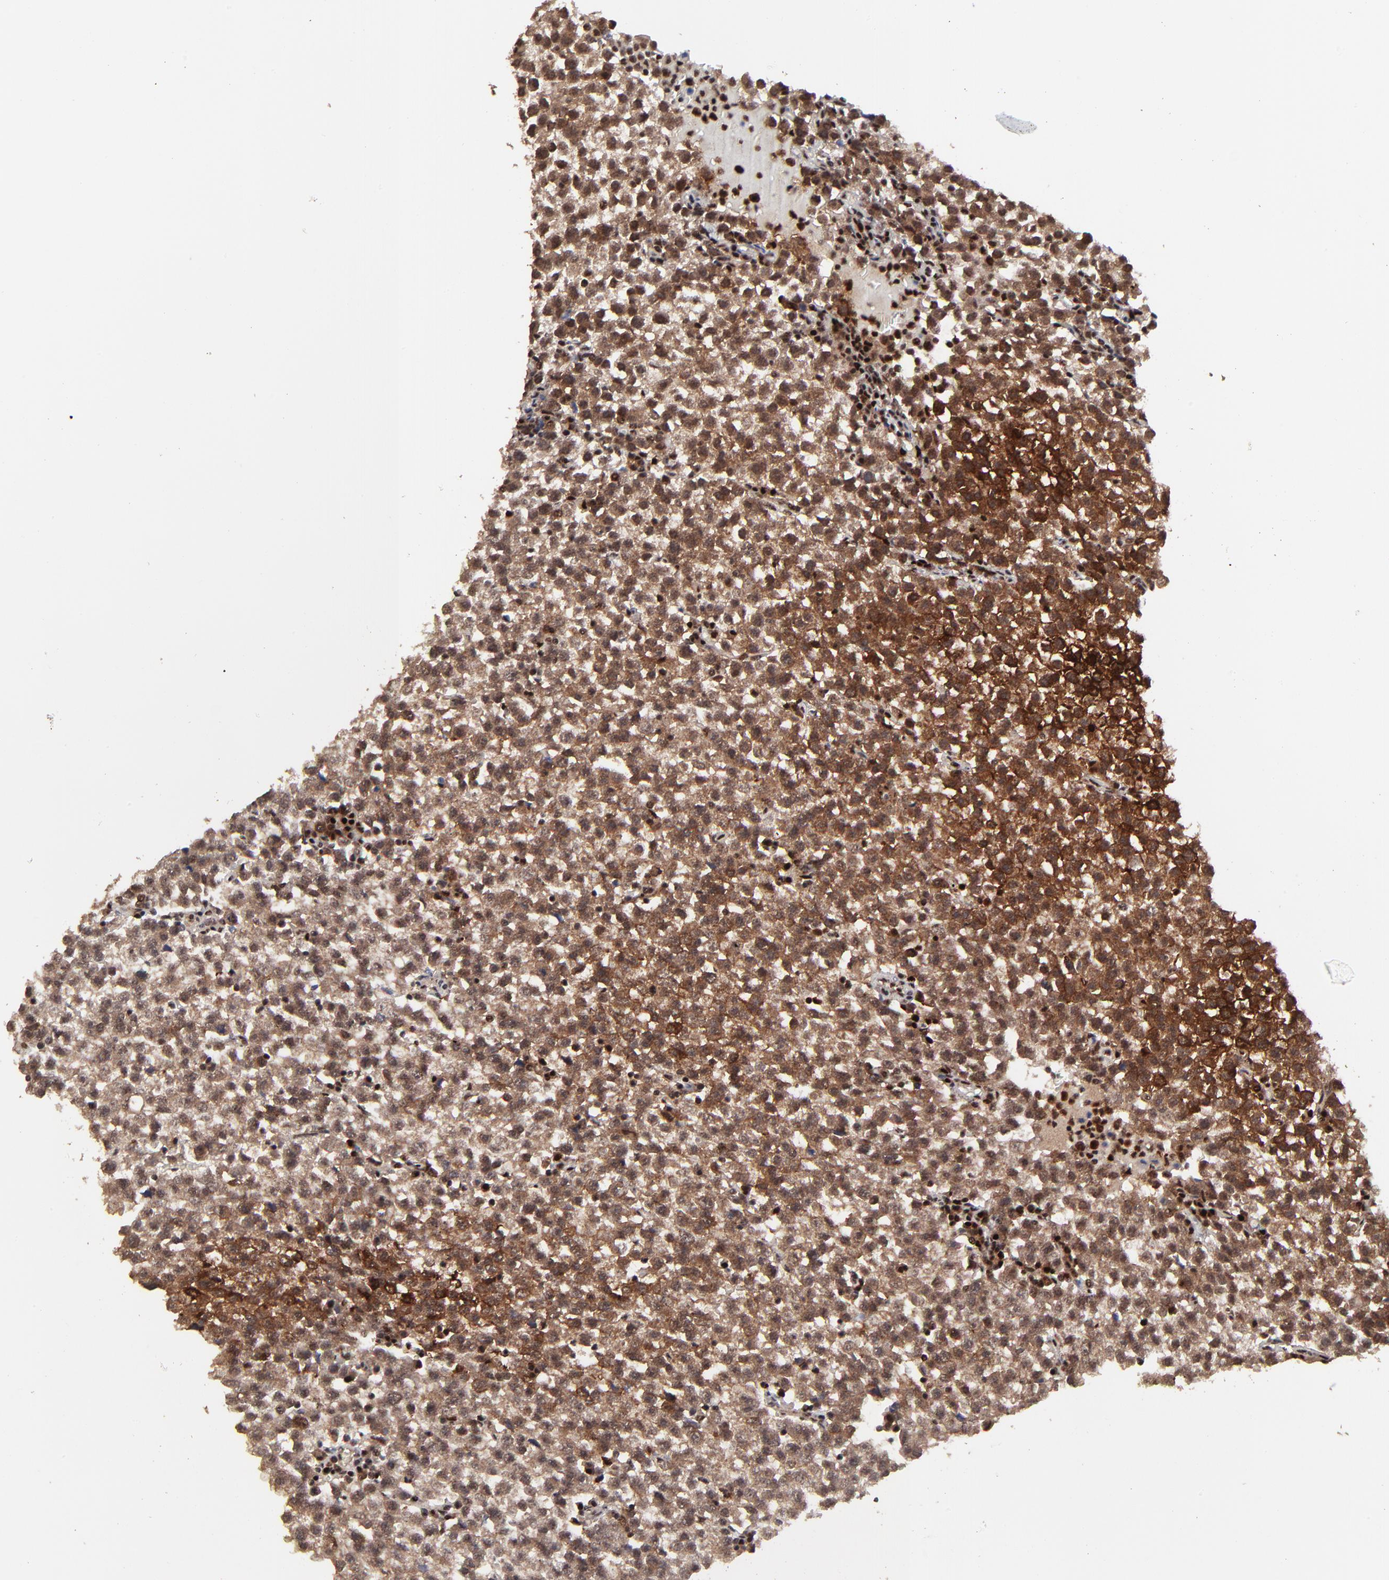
{"staining": {"intensity": "moderate", "quantity": ">75%", "location": "cytoplasmic/membranous"}, "tissue": "testis cancer", "cell_type": "Tumor cells", "image_type": "cancer", "snomed": [{"axis": "morphology", "description": "Seminoma, NOS"}, {"axis": "topography", "description": "Testis"}], "caption": "A brown stain shows moderate cytoplasmic/membranous positivity of a protein in testis seminoma tumor cells.", "gene": "RBM22", "patient": {"sex": "male", "age": 35}}